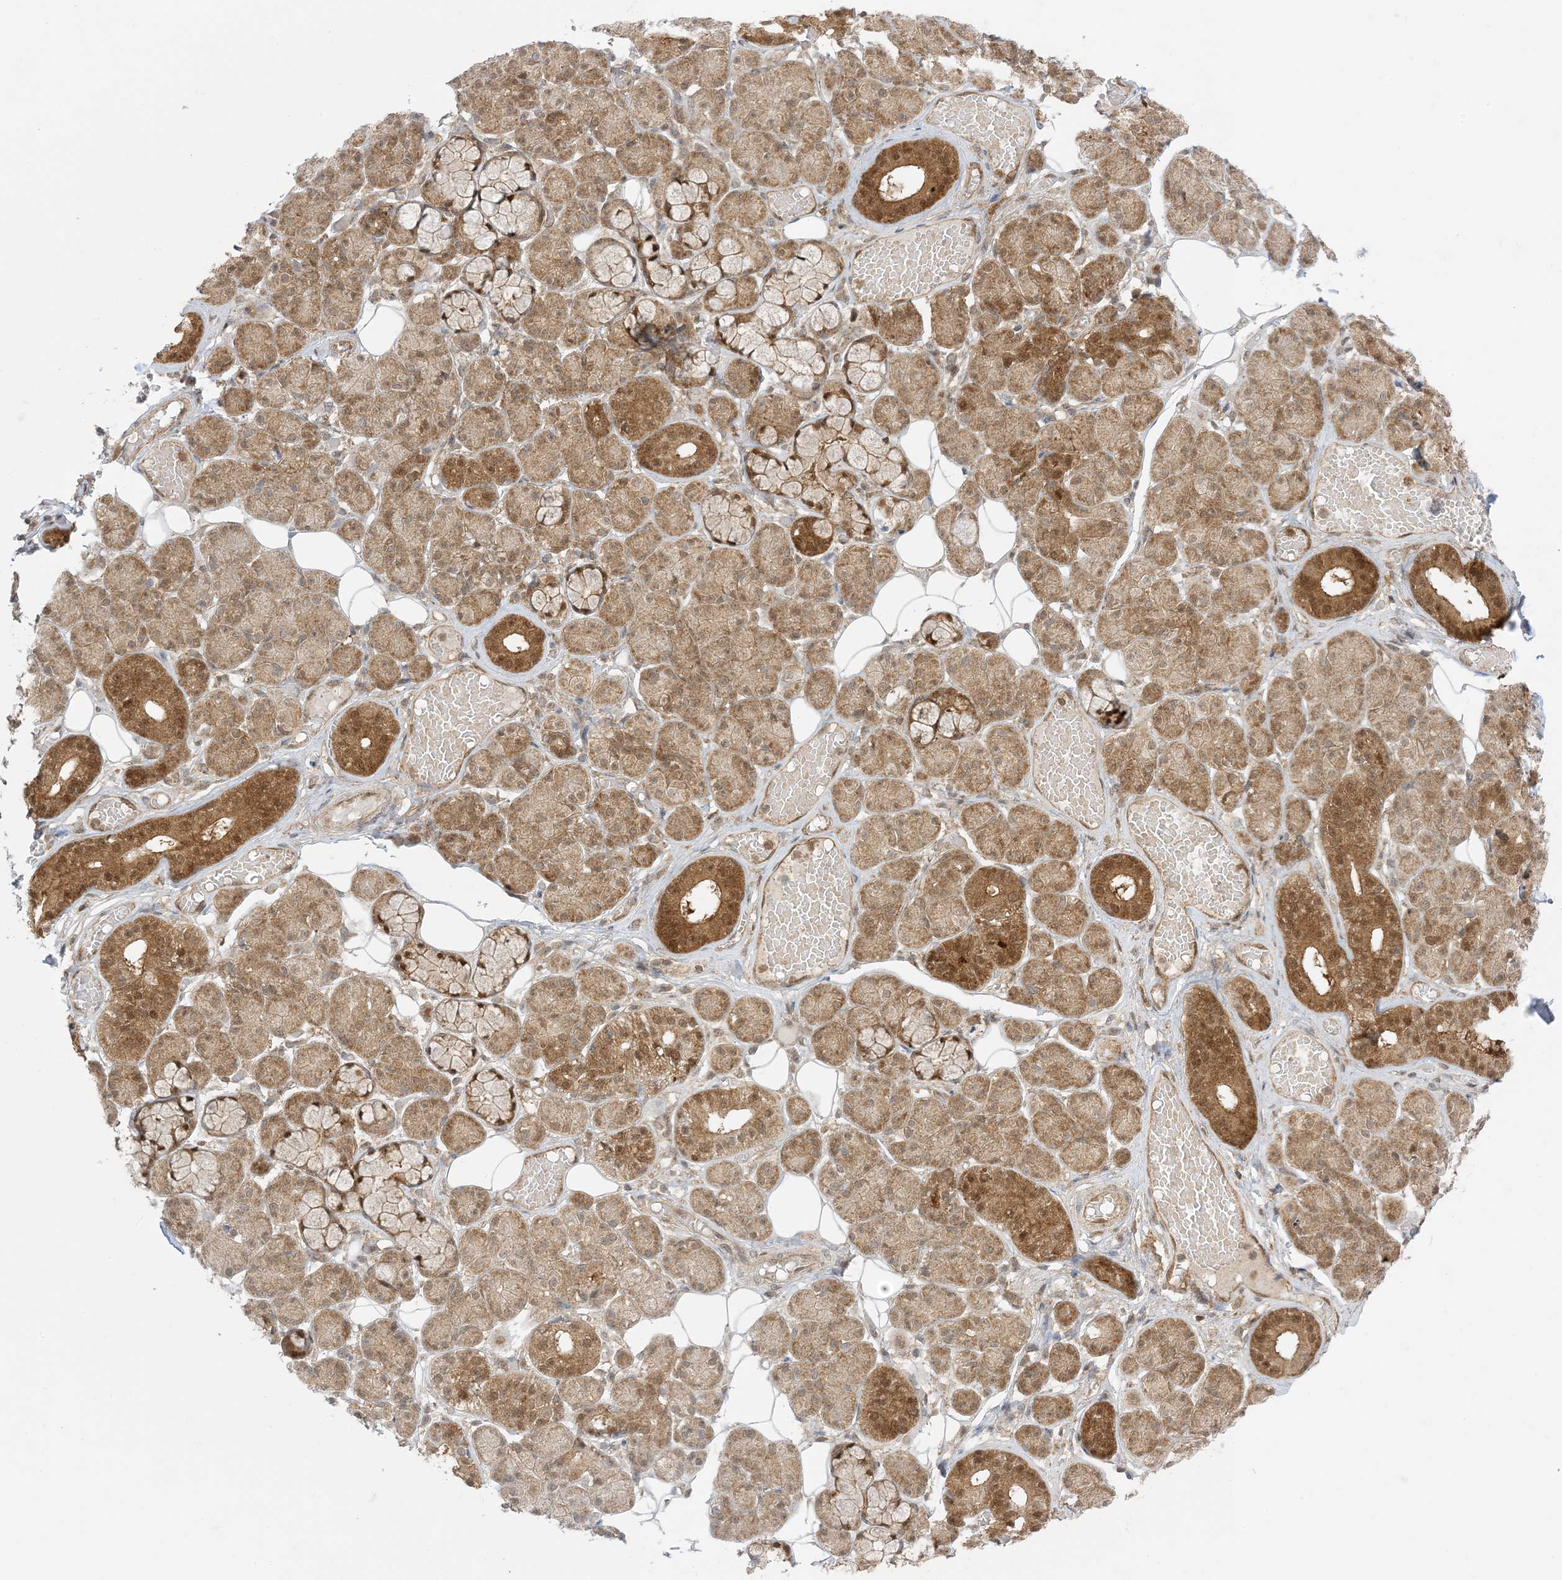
{"staining": {"intensity": "moderate", "quantity": ">75%", "location": "cytoplasmic/membranous,nuclear"}, "tissue": "salivary gland", "cell_type": "Glandular cells", "image_type": "normal", "snomed": [{"axis": "morphology", "description": "Normal tissue, NOS"}, {"axis": "topography", "description": "Salivary gland"}], "caption": "Protein expression analysis of unremarkable salivary gland displays moderate cytoplasmic/membranous,nuclear staining in about >75% of glandular cells. (Brightfield microscopy of DAB IHC at high magnification).", "gene": "PTPA", "patient": {"sex": "male", "age": 63}}